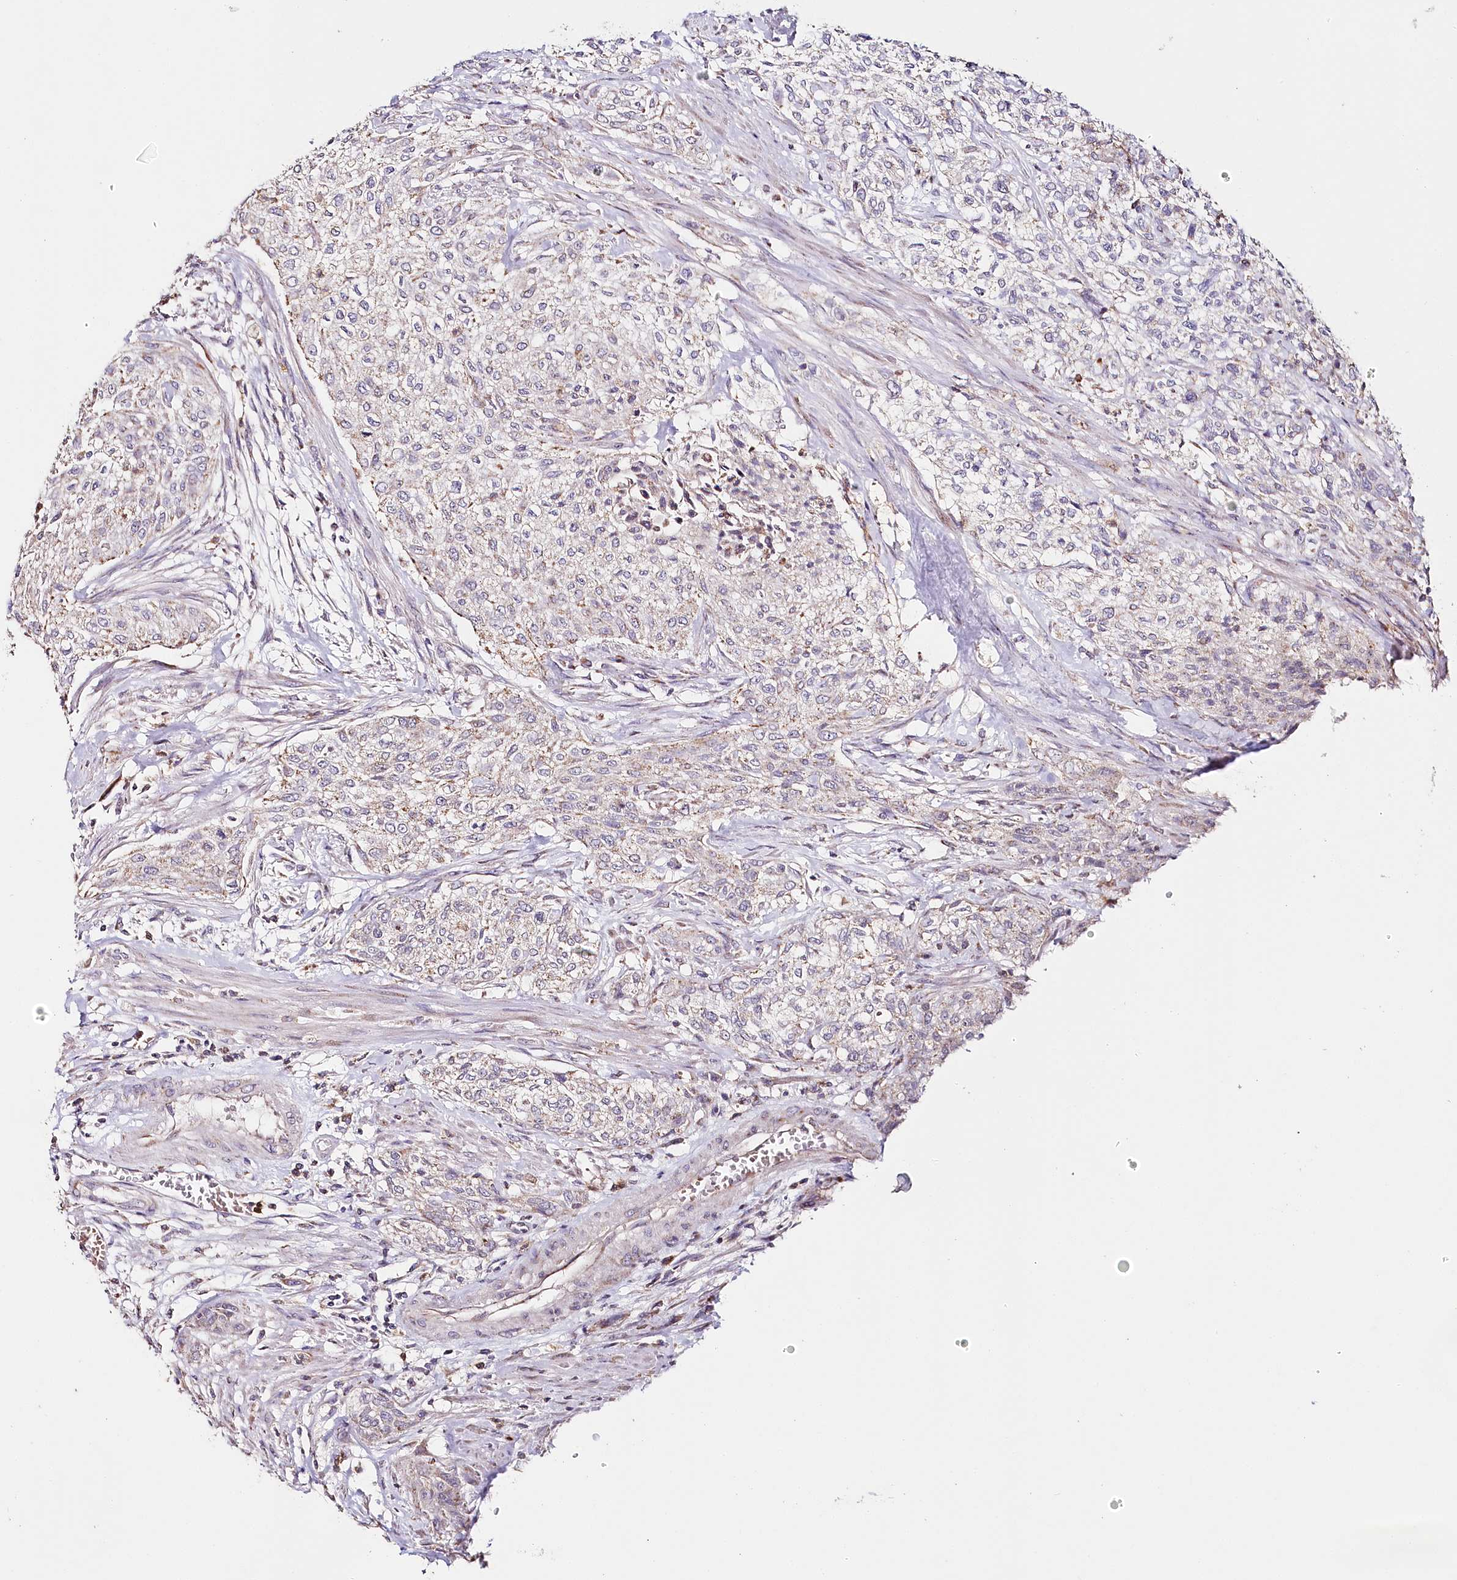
{"staining": {"intensity": "weak", "quantity": "<25%", "location": "cytoplasmic/membranous"}, "tissue": "urothelial cancer", "cell_type": "Tumor cells", "image_type": "cancer", "snomed": [{"axis": "morphology", "description": "Normal tissue, NOS"}, {"axis": "morphology", "description": "Urothelial carcinoma, NOS"}, {"axis": "topography", "description": "Urinary bladder"}, {"axis": "topography", "description": "Peripheral nerve tissue"}], "caption": "Micrograph shows no significant protein positivity in tumor cells of transitional cell carcinoma.", "gene": "MMP25", "patient": {"sex": "male", "age": 35}}